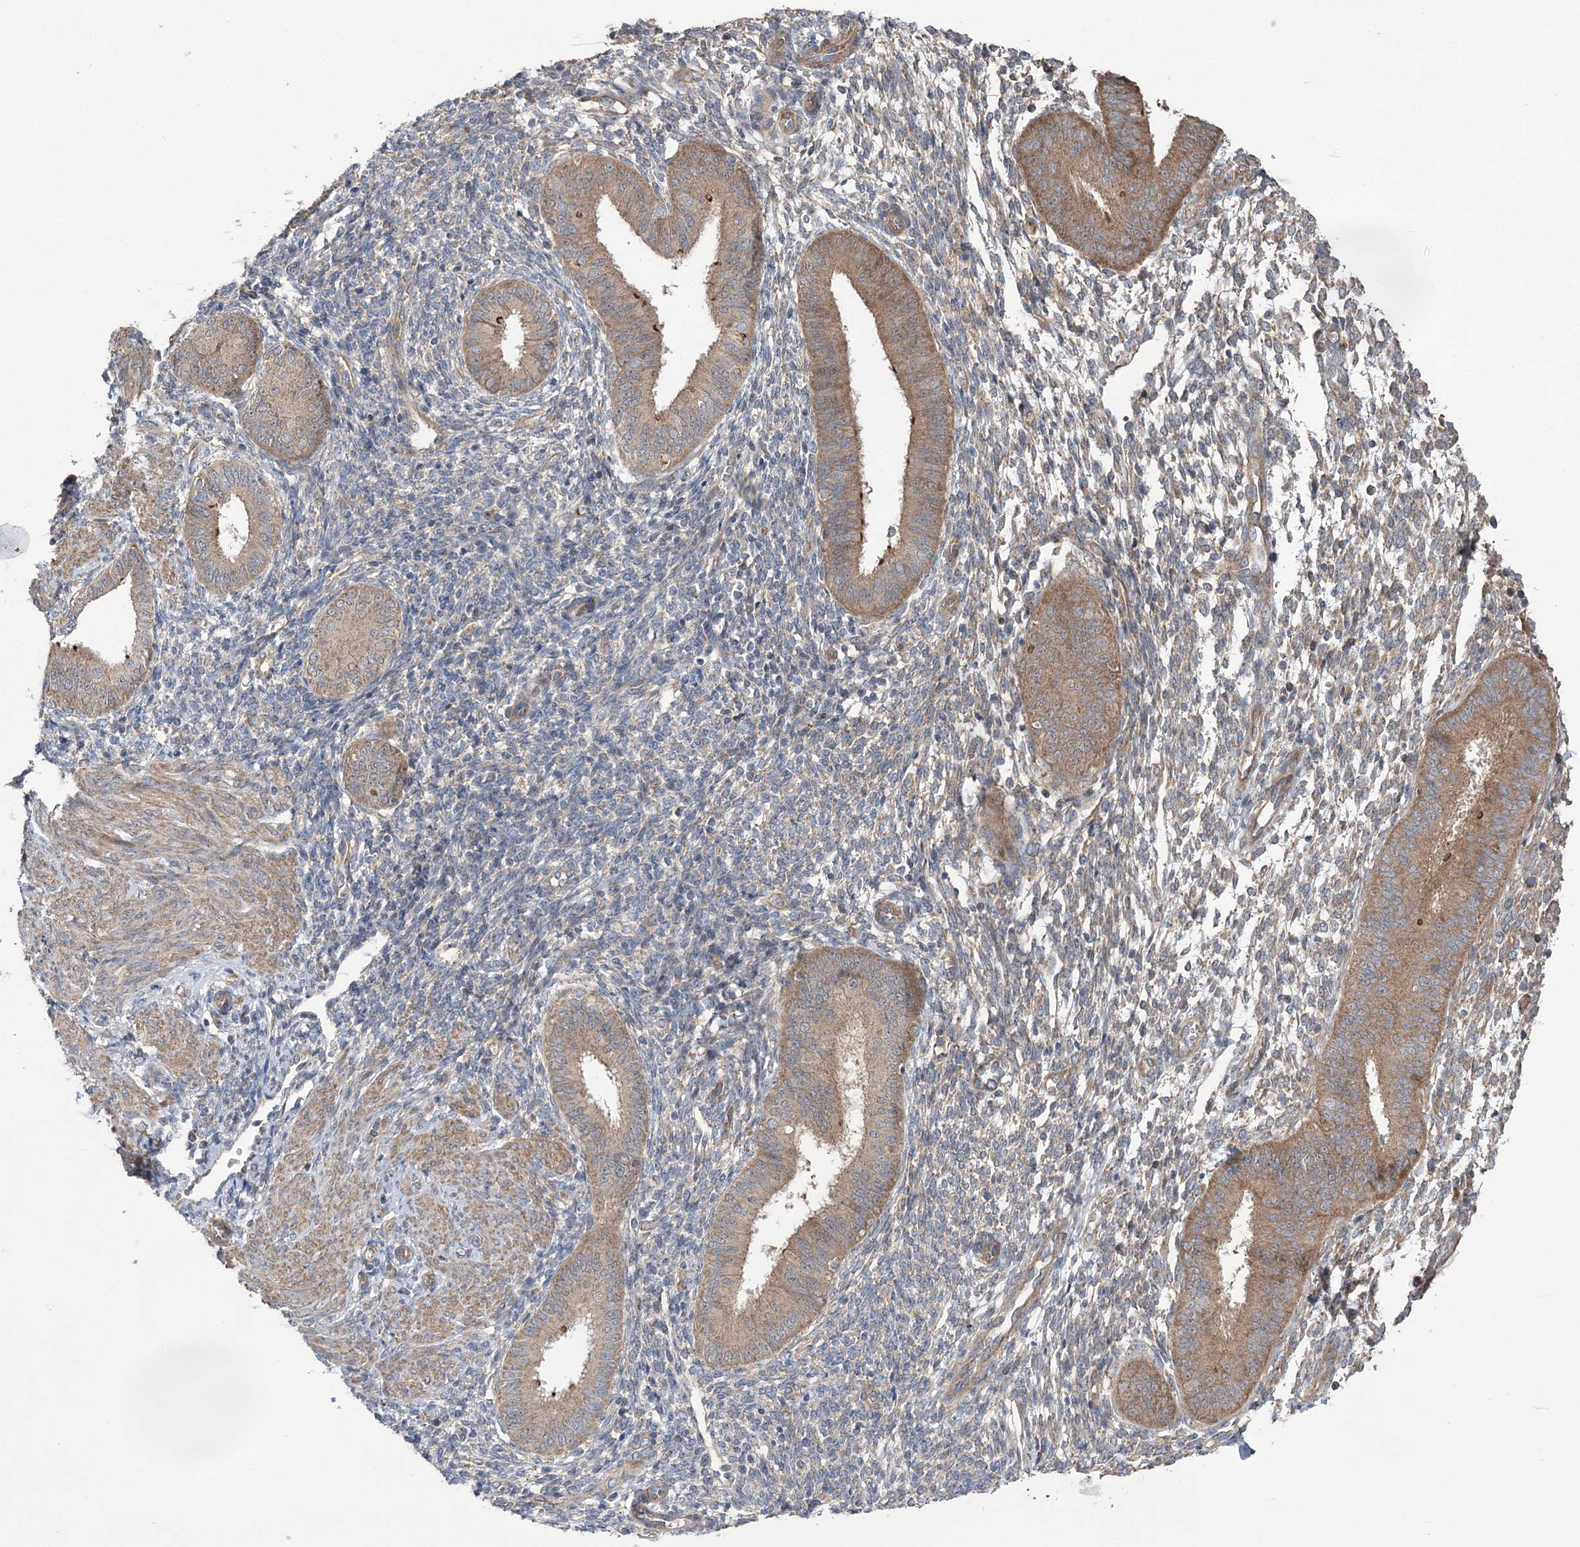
{"staining": {"intensity": "negative", "quantity": "none", "location": "none"}, "tissue": "endometrium", "cell_type": "Cells in endometrial stroma", "image_type": "normal", "snomed": [{"axis": "morphology", "description": "Normal tissue, NOS"}, {"axis": "topography", "description": "Uterus"}, {"axis": "topography", "description": "Endometrium"}], "caption": "Immunohistochemistry (IHC) micrograph of benign endometrium: human endometrium stained with DAB (3,3'-diaminobenzidine) exhibits no significant protein expression in cells in endometrial stroma. (DAB (3,3'-diaminobenzidine) immunohistochemistry (IHC) with hematoxylin counter stain).", "gene": "MTRF1L", "patient": {"sex": "female", "age": 48}}